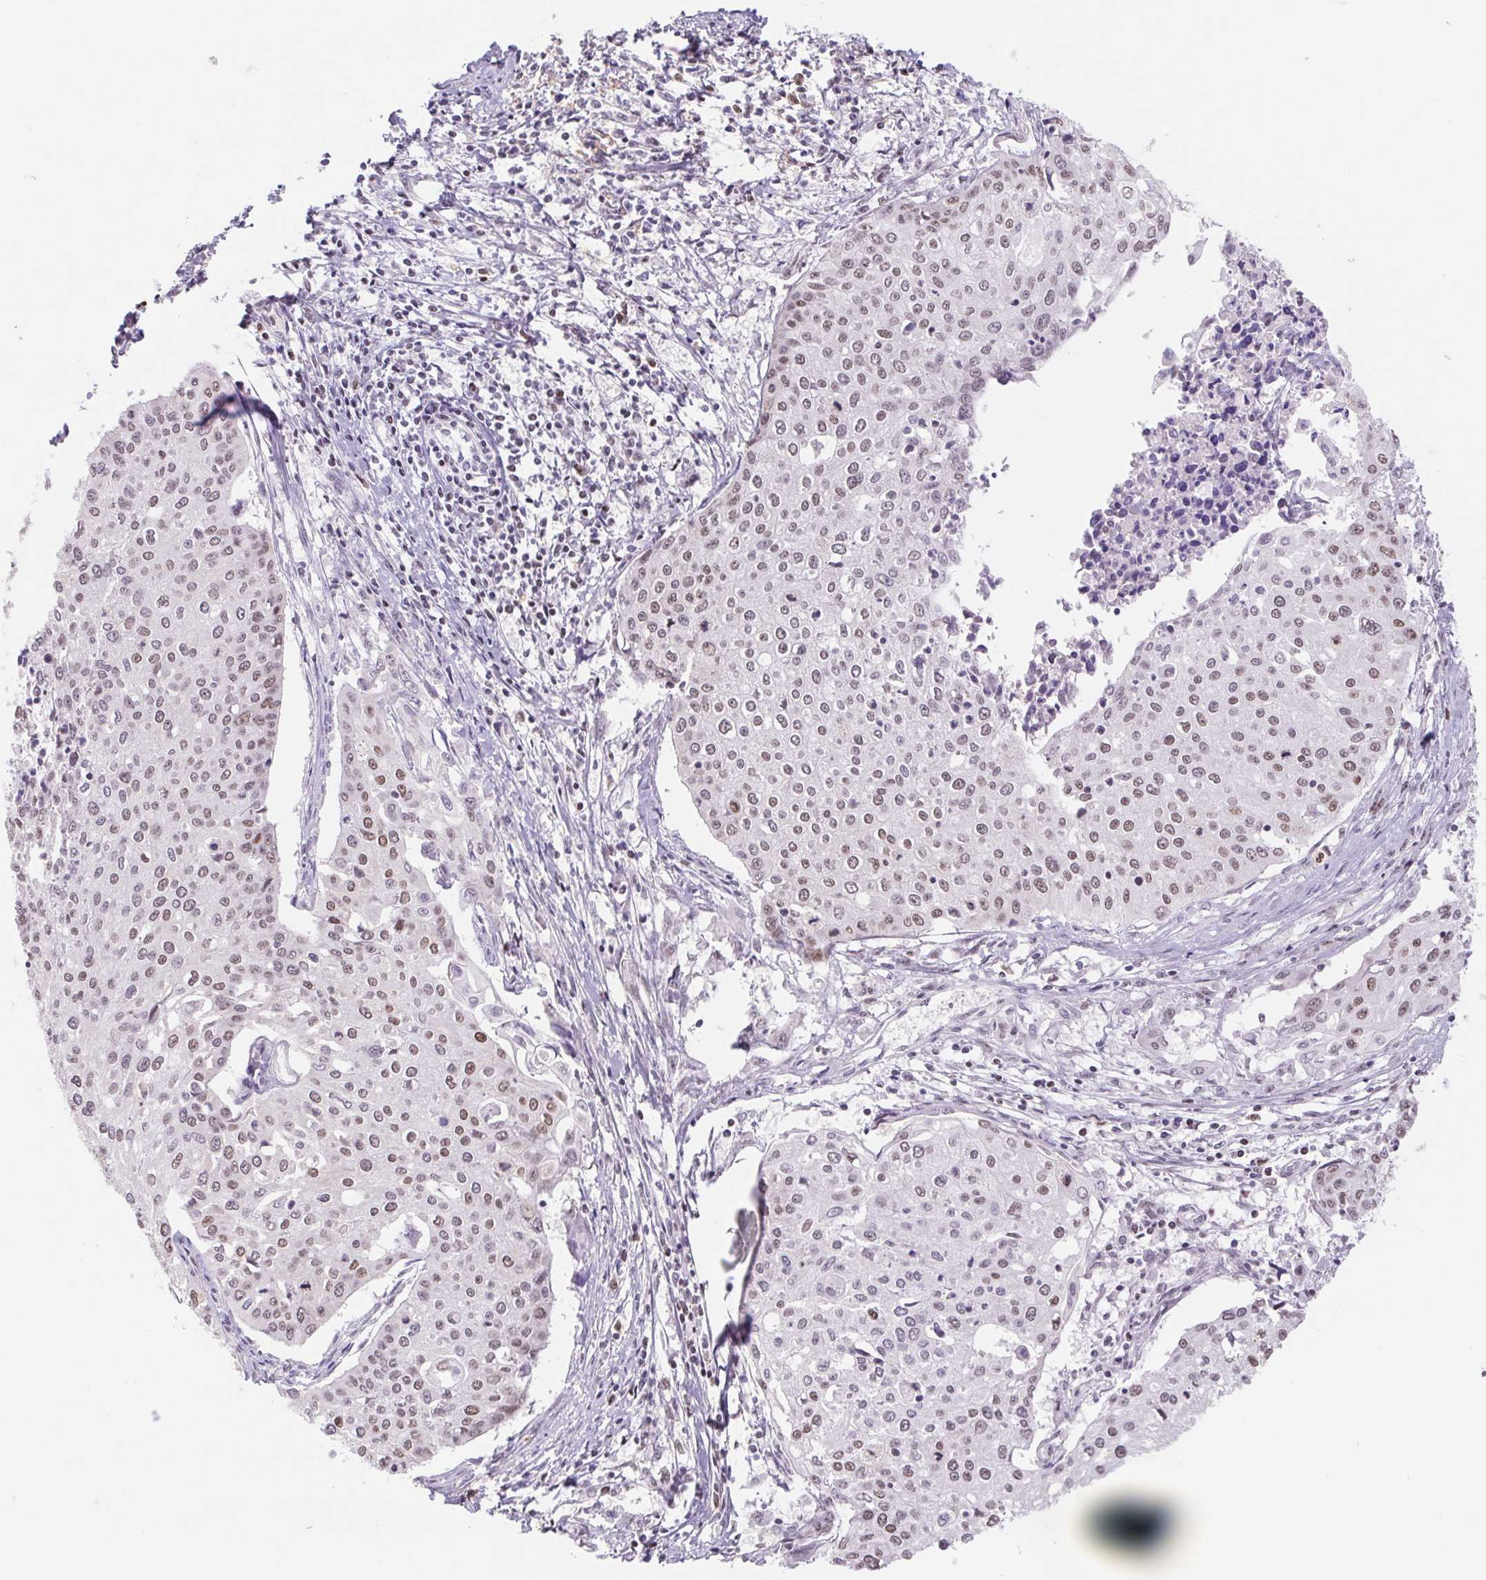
{"staining": {"intensity": "weak", "quantity": "25%-75%", "location": "nuclear"}, "tissue": "cervical cancer", "cell_type": "Tumor cells", "image_type": "cancer", "snomed": [{"axis": "morphology", "description": "Squamous cell carcinoma, NOS"}, {"axis": "topography", "description": "Cervix"}], "caption": "This micrograph exhibits IHC staining of cervical cancer (squamous cell carcinoma), with low weak nuclear expression in about 25%-75% of tumor cells.", "gene": "TRERF1", "patient": {"sex": "female", "age": 38}}